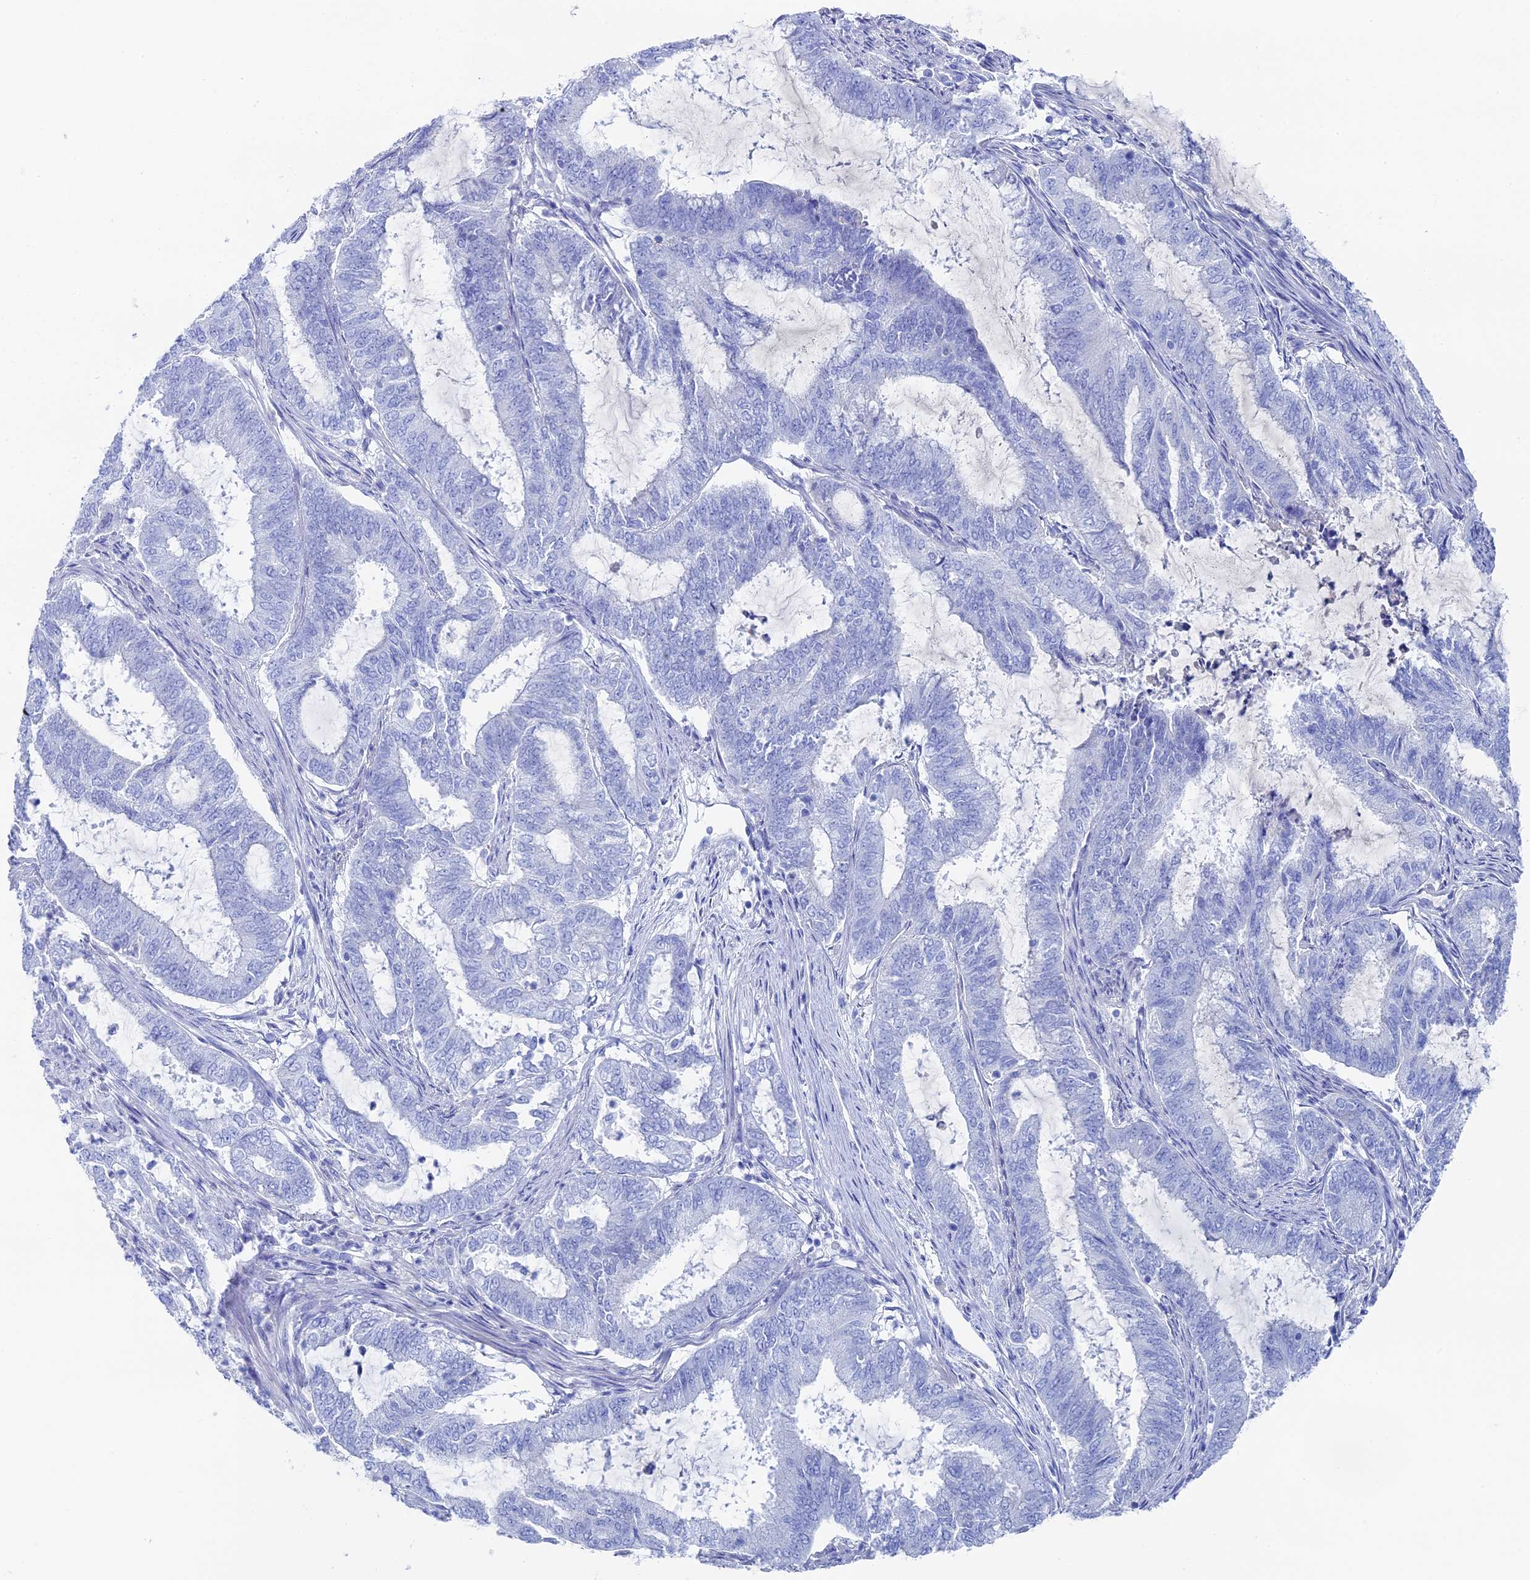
{"staining": {"intensity": "negative", "quantity": "none", "location": "none"}, "tissue": "endometrial cancer", "cell_type": "Tumor cells", "image_type": "cancer", "snomed": [{"axis": "morphology", "description": "Adenocarcinoma, NOS"}, {"axis": "topography", "description": "Endometrium"}], "caption": "IHC micrograph of endometrial cancer stained for a protein (brown), which displays no expression in tumor cells.", "gene": "UNC119", "patient": {"sex": "female", "age": 51}}